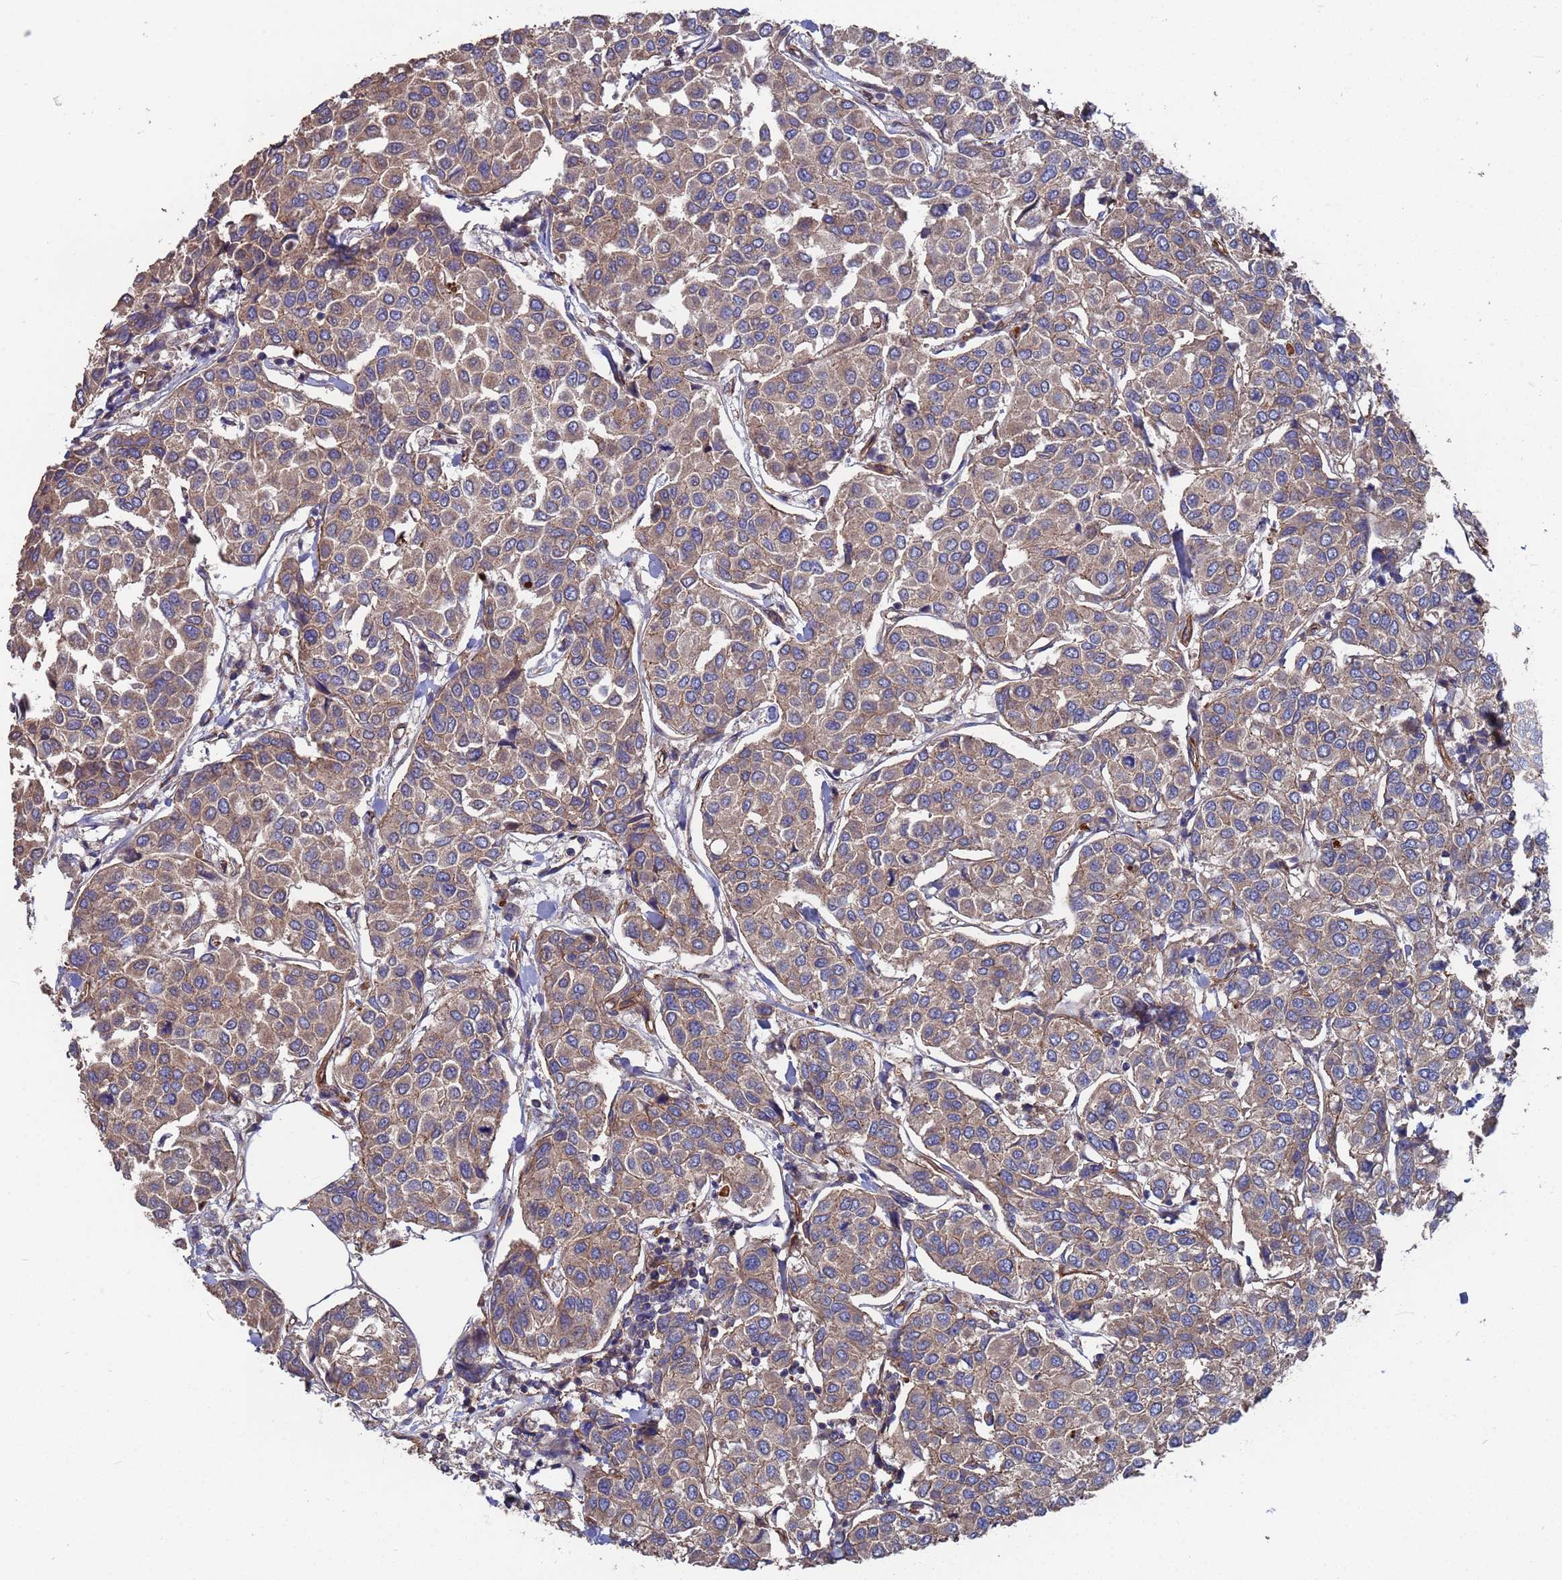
{"staining": {"intensity": "weak", "quantity": "25%-75%", "location": "cytoplasmic/membranous"}, "tissue": "breast cancer", "cell_type": "Tumor cells", "image_type": "cancer", "snomed": [{"axis": "morphology", "description": "Duct carcinoma"}, {"axis": "topography", "description": "Breast"}], "caption": "High-magnification brightfield microscopy of breast cancer (infiltrating ductal carcinoma) stained with DAB (brown) and counterstained with hematoxylin (blue). tumor cells exhibit weak cytoplasmic/membranous staining is identified in approximately25%-75% of cells.", "gene": "NDUFAF6", "patient": {"sex": "female", "age": 55}}